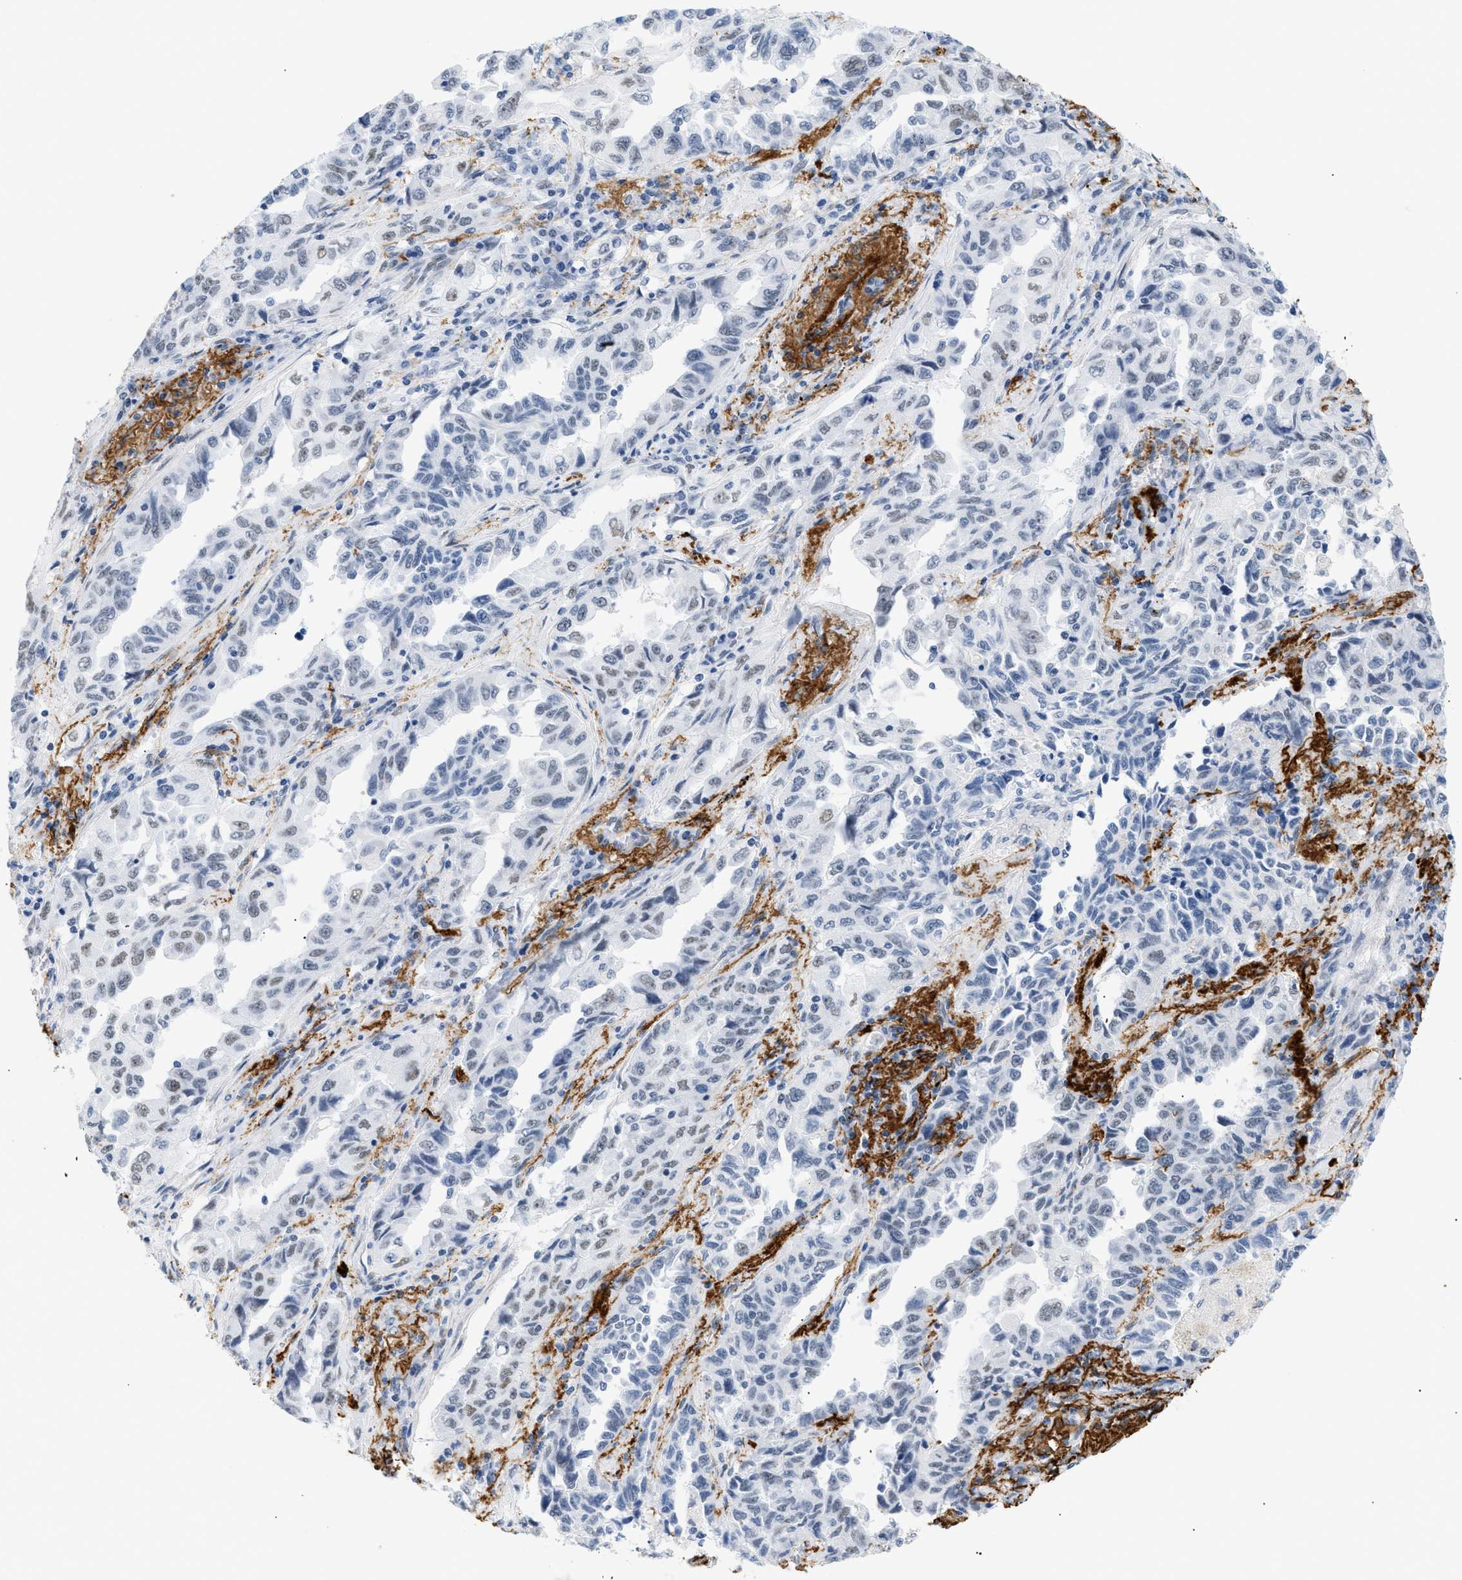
{"staining": {"intensity": "weak", "quantity": "<25%", "location": "nuclear"}, "tissue": "lung cancer", "cell_type": "Tumor cells", "image_type": "cancer", "snomed": [{"axis": "morphology", "description": "Adenocarcinoma, NOS"}, {"axis": "topography", "description": "Lung"}], "caption": "The photomicrograph shows no staining of tumor cells in lung adenocarcinoma.", "gene": "ELN", "patient": {"sex": "female", "age": 51}}